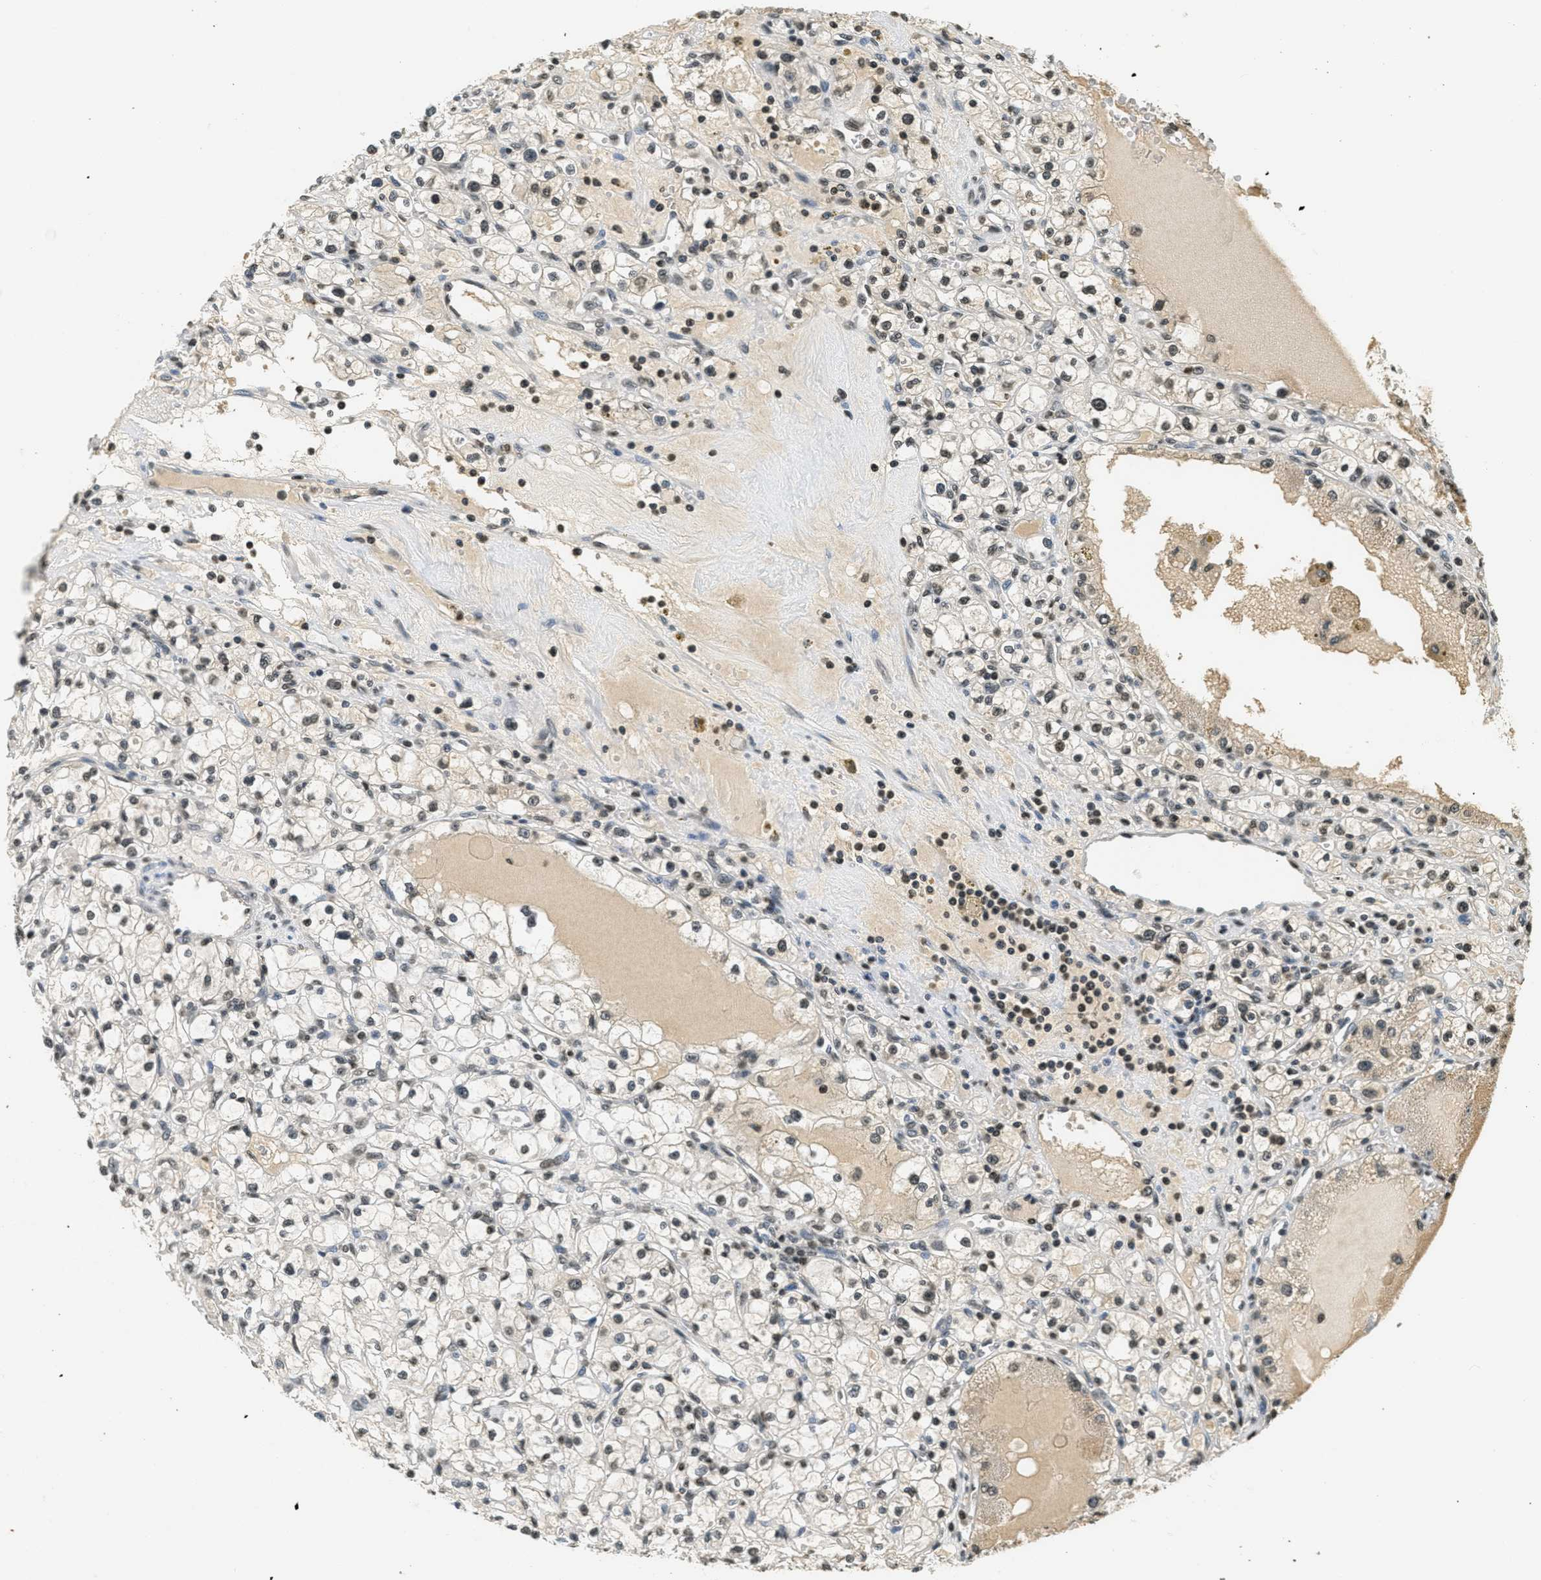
{"staining": {"intensity": "moderate", "quantity": "25%-75%", "location": "nuclear"}, "tissue": "renal cancer", "cell_type": "Tumor cells", "image_type": "cancer", "snomed": [{"axis": "morphology", "description": "Adenocarcinoma, NOS"}, {"axis": "topography", "description": "Kidney"}], "caption": "Renal adenocarcinoma stained with a brown dye reveals moderate nuclear positive positivity in approximately 25%-75% of tumor cells.", "gene": "LDB2", "patient": {"sex": "male", "age": 56}}